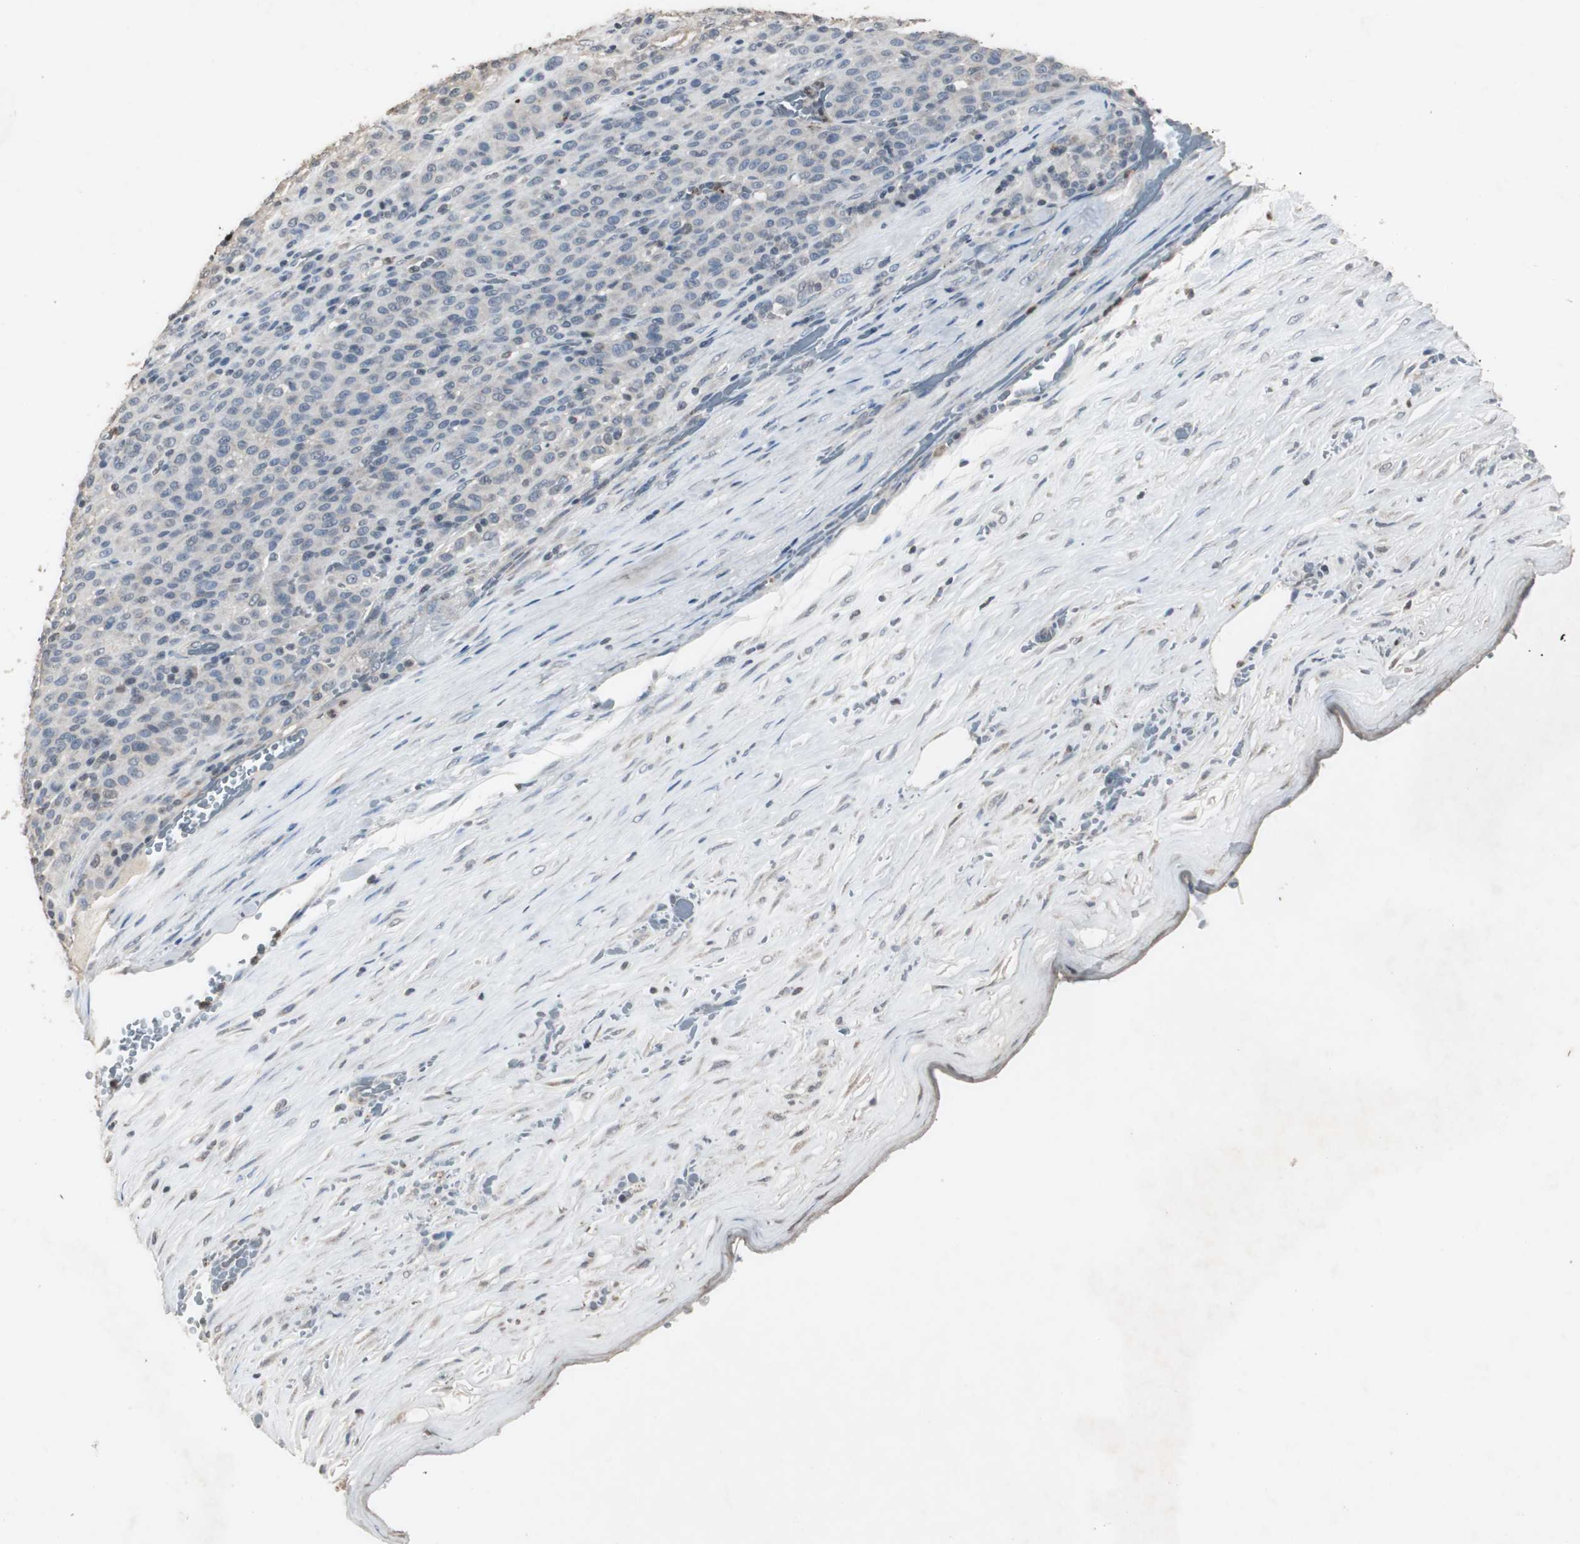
{"staining": {"intensity": "weak", "quantity": "<25%", "location": "cytoplasmic/membranous,nuclear"}, "tissue": "melanoma", "cell_type": "Tumor cells", "image_type": "cancer", "snomed": [{"axis": "morphology", "description": "Malignant melanoma, Metastatic site"}, {"axis": "topography", "description": "Pancreas"}], "caption": "Immunohistochemistry (IHC) of melanoma displays no staining in tumor cells.", "gene": "ADNP2", "patient": {"sex": "female", "age": 30}}